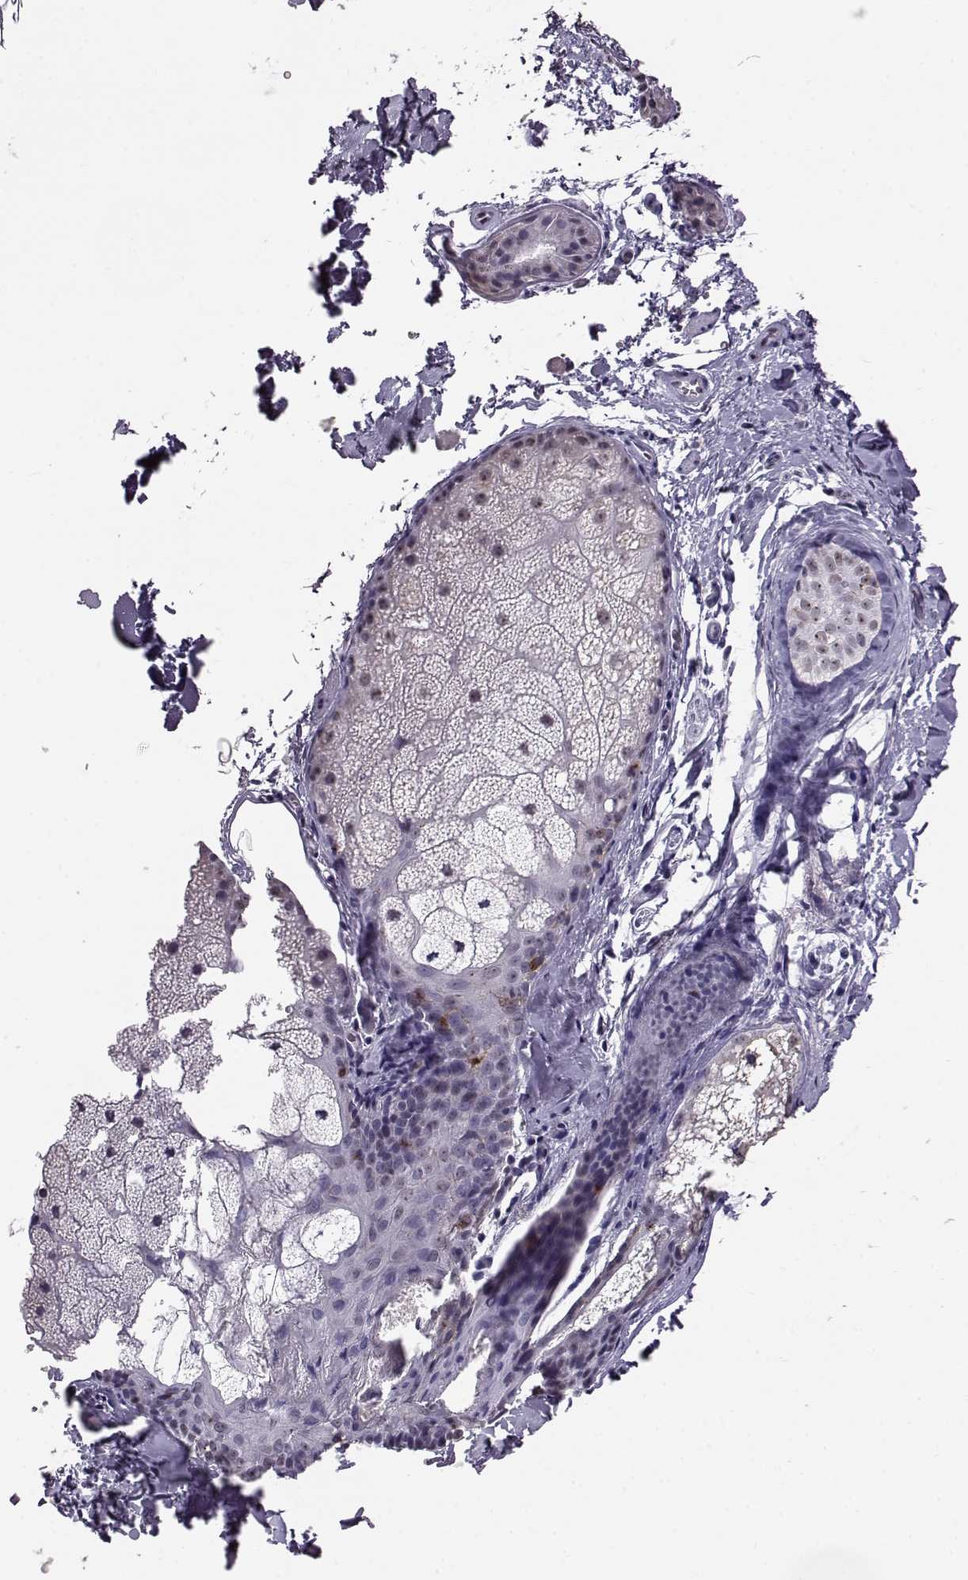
{"staining": {"intensity": "negative", "quantity": "none", "location": "none"}, "tissue": "skin cancer", "cell_type": "Tumor cells", "image_type": "cancer", "snomed": [{"axis": "morphology", "description": "Normal tissue, NOS"}, {"axis": "morphology", "description": "Basal cell carcinoma"}, {"axis": "topography", "description": "Skin"}], "caption": "Immunohistochemistry (IHC) of basal cell carcinoma (skin) shows no positivity in tumor cells. (IHC, brightfield microscopy, high magnification).", "gene": "ALDH3A1", "patient": {"sex": "male", "age": 46}}